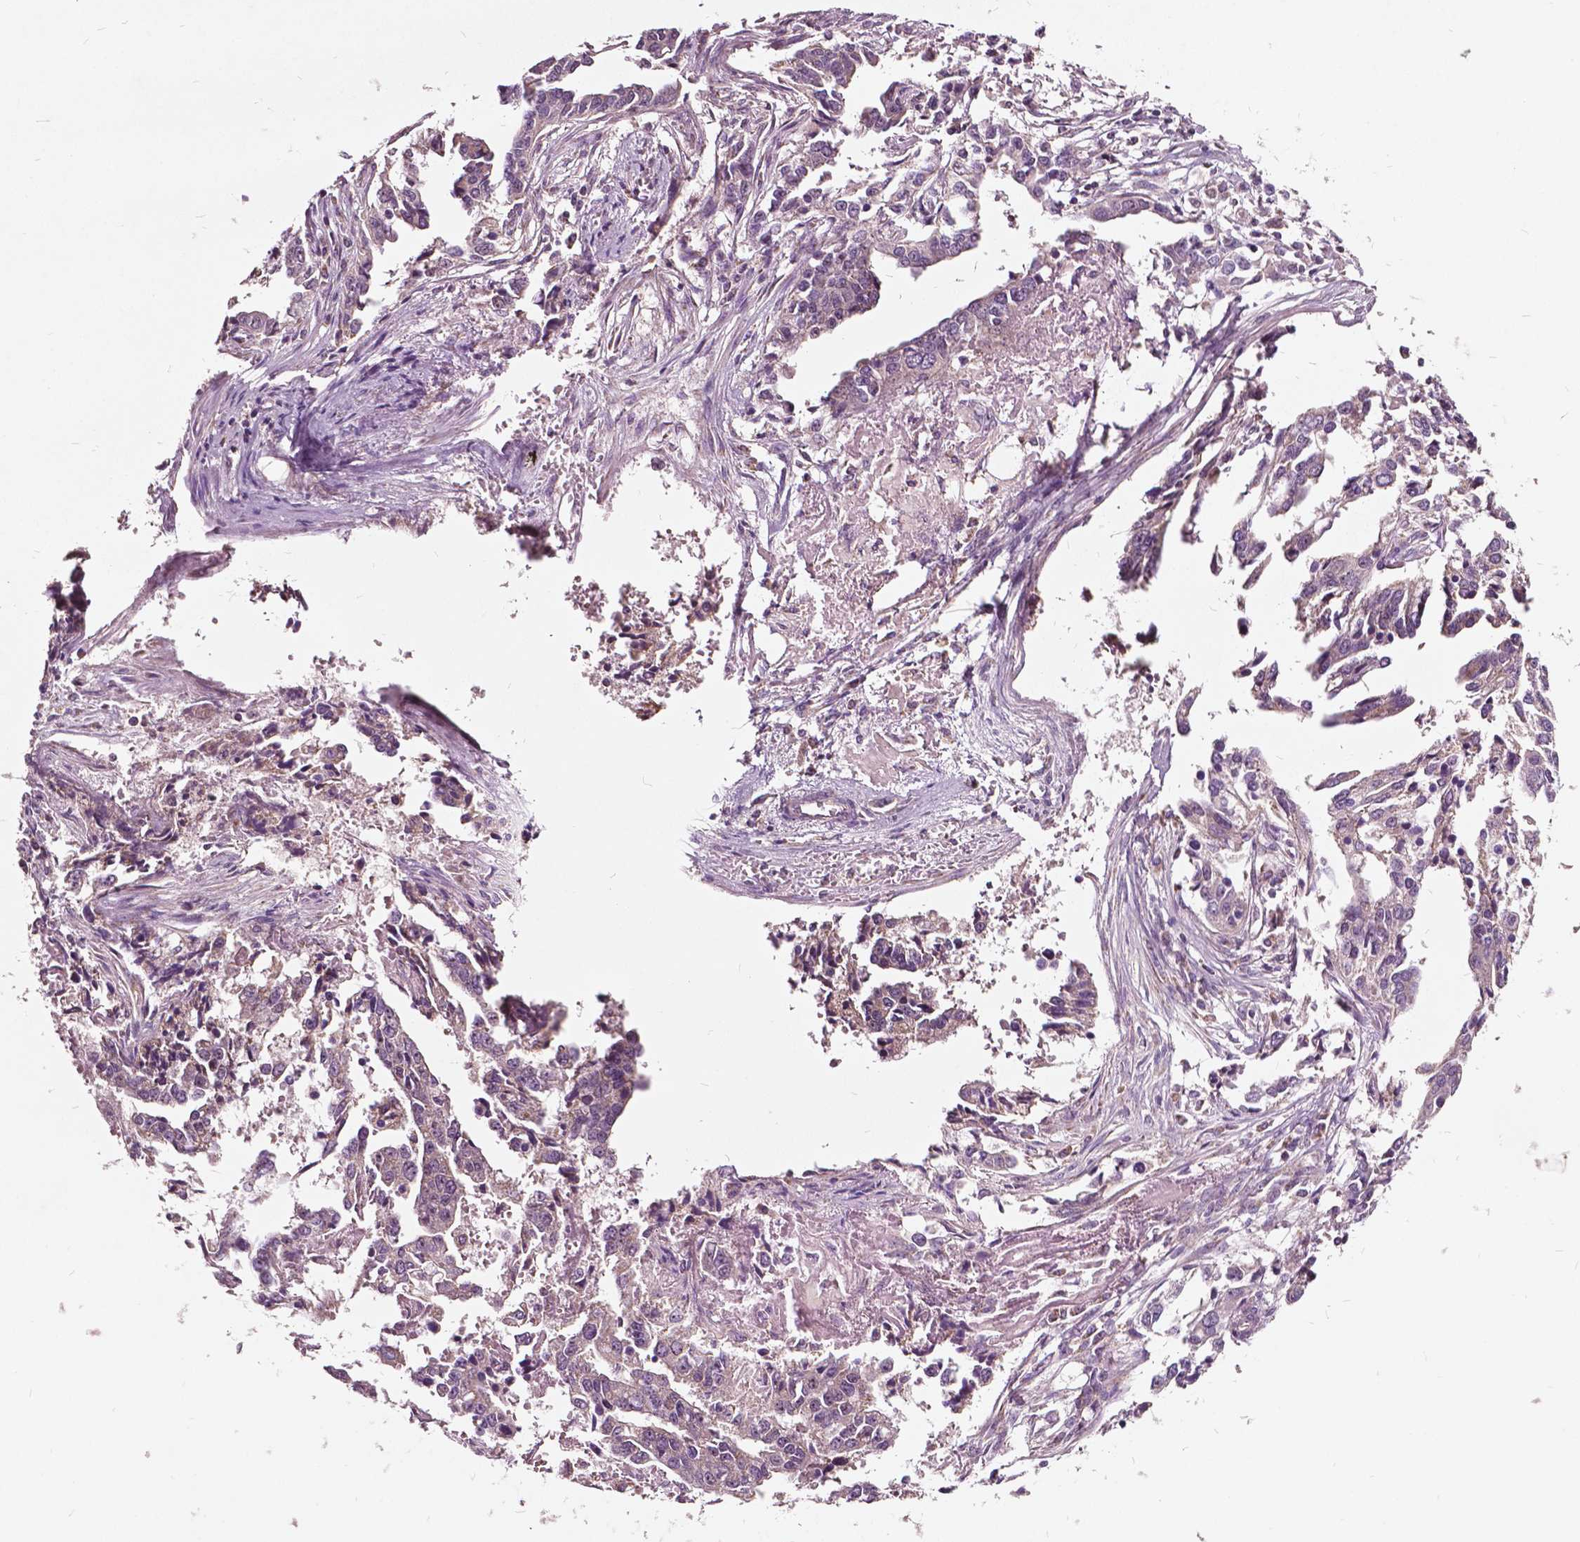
{"staining": {"intensity": "negative", "quantity": "none", "location": "none"}, "tissue": "ovarian cancer", "cell_type": "Tumor cells", "image_type": "cancer", "snomed": [{"axis": "morphology", "description": "Cystadenocarcinoma, serous, NOS"}, {"axis": "topography", "description": "Ovary"}], "caption": "A micrograph of human serous cystadenocarcinoma (ovarian) is negative for staining in tumor cells.", "gene": "ODF3L2", "patient": {"sex": "female", "age": 75}}